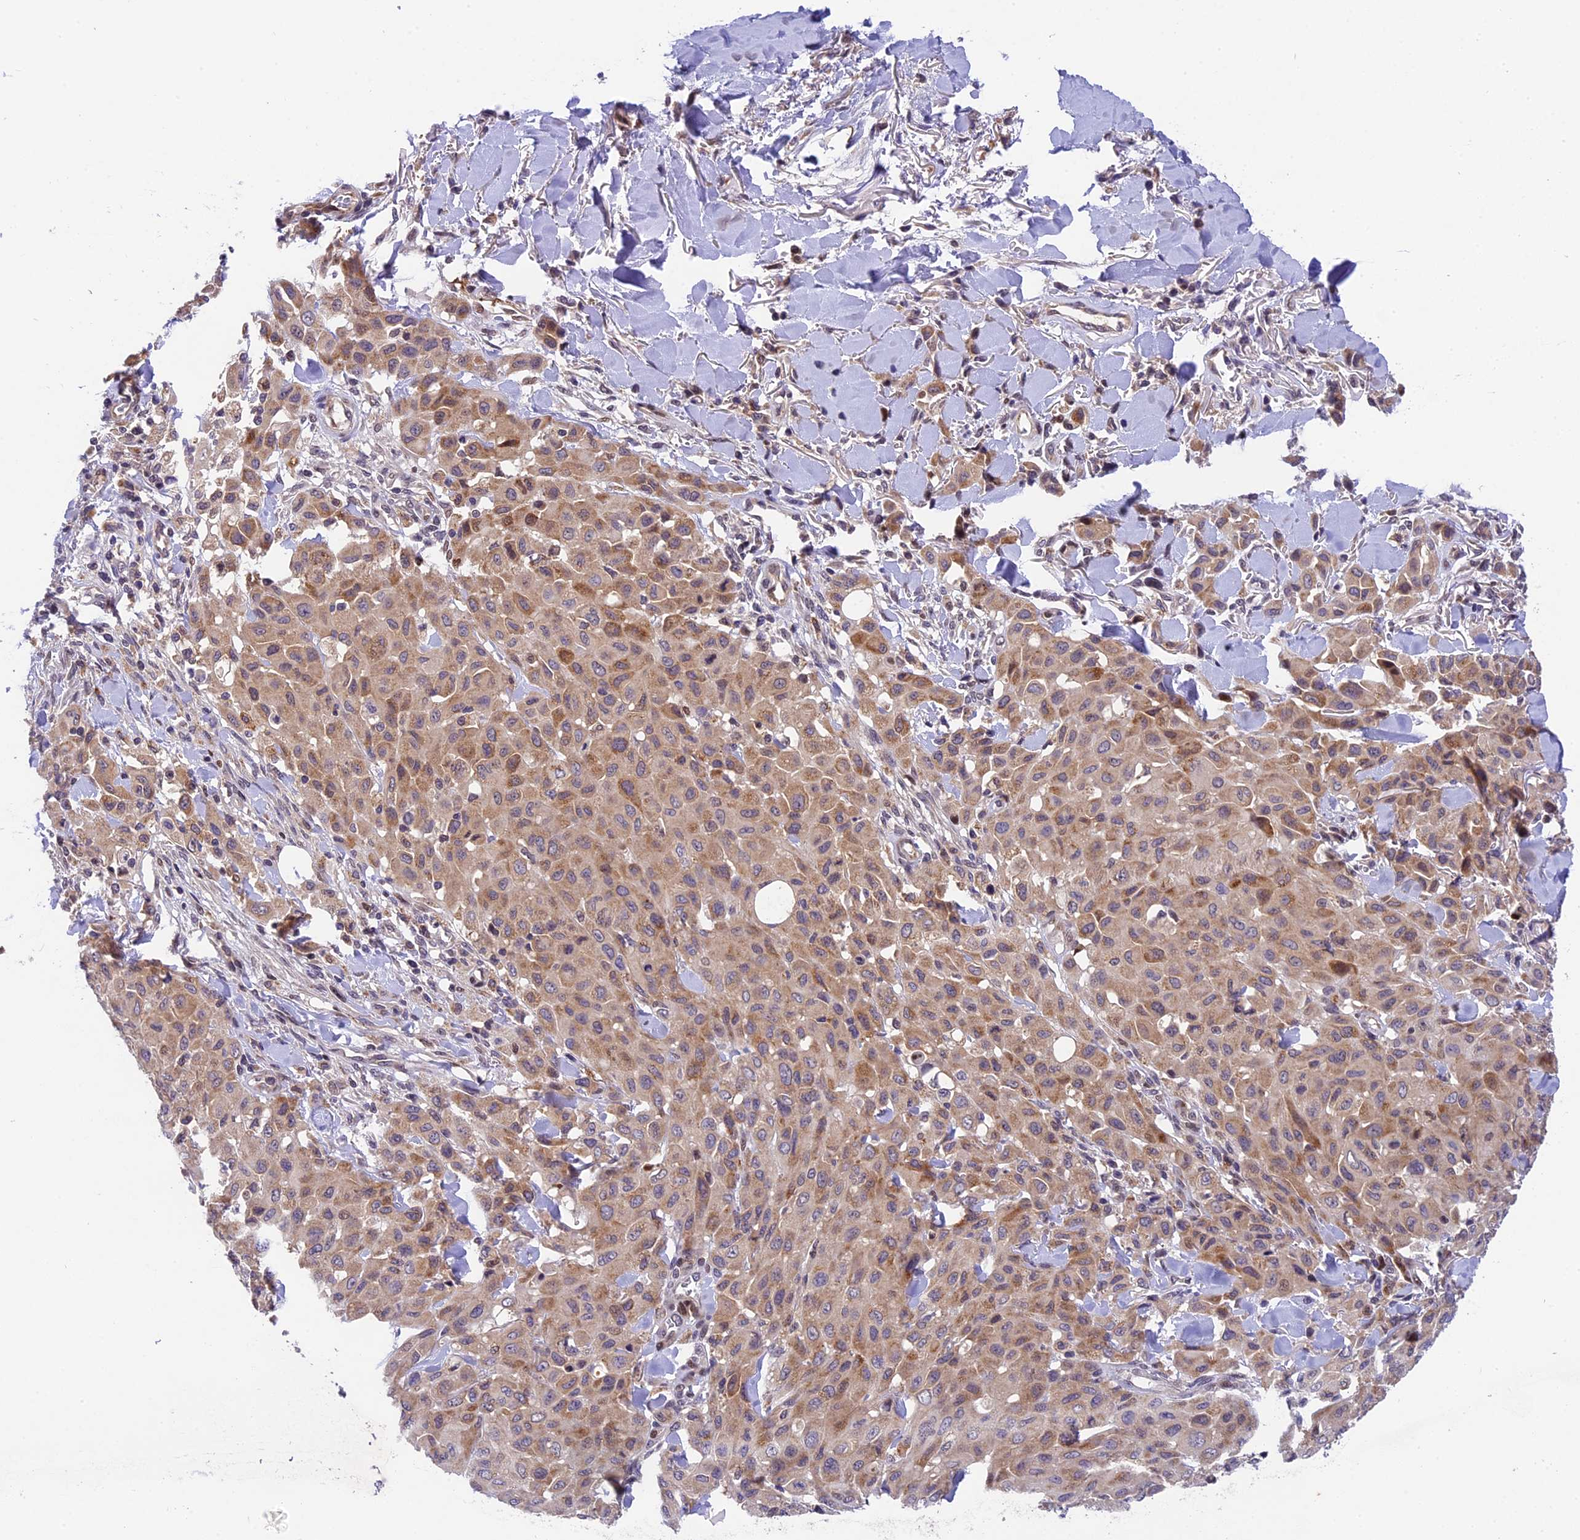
{"staining": {"intensity": "weak", "quantity": ">75%", "location": "cytoplasmic/membranous"}, "tissue": "melanoma", "cell_type": "Tumor cells", "image_type": "cancer", "snomed": [{"axis": "morphology", "description": "Malignant melanoma, Metastatic site"}, {"axis": "topography", "description": "Skin"}], "caption": "This is an image of immunohistochemistry staining of melanoma, which shows weak staining in the cytoplasmic/membranous of tumor cells.", "gene": "CCSER1", "patient": {"sex": "female", "age": 81}}